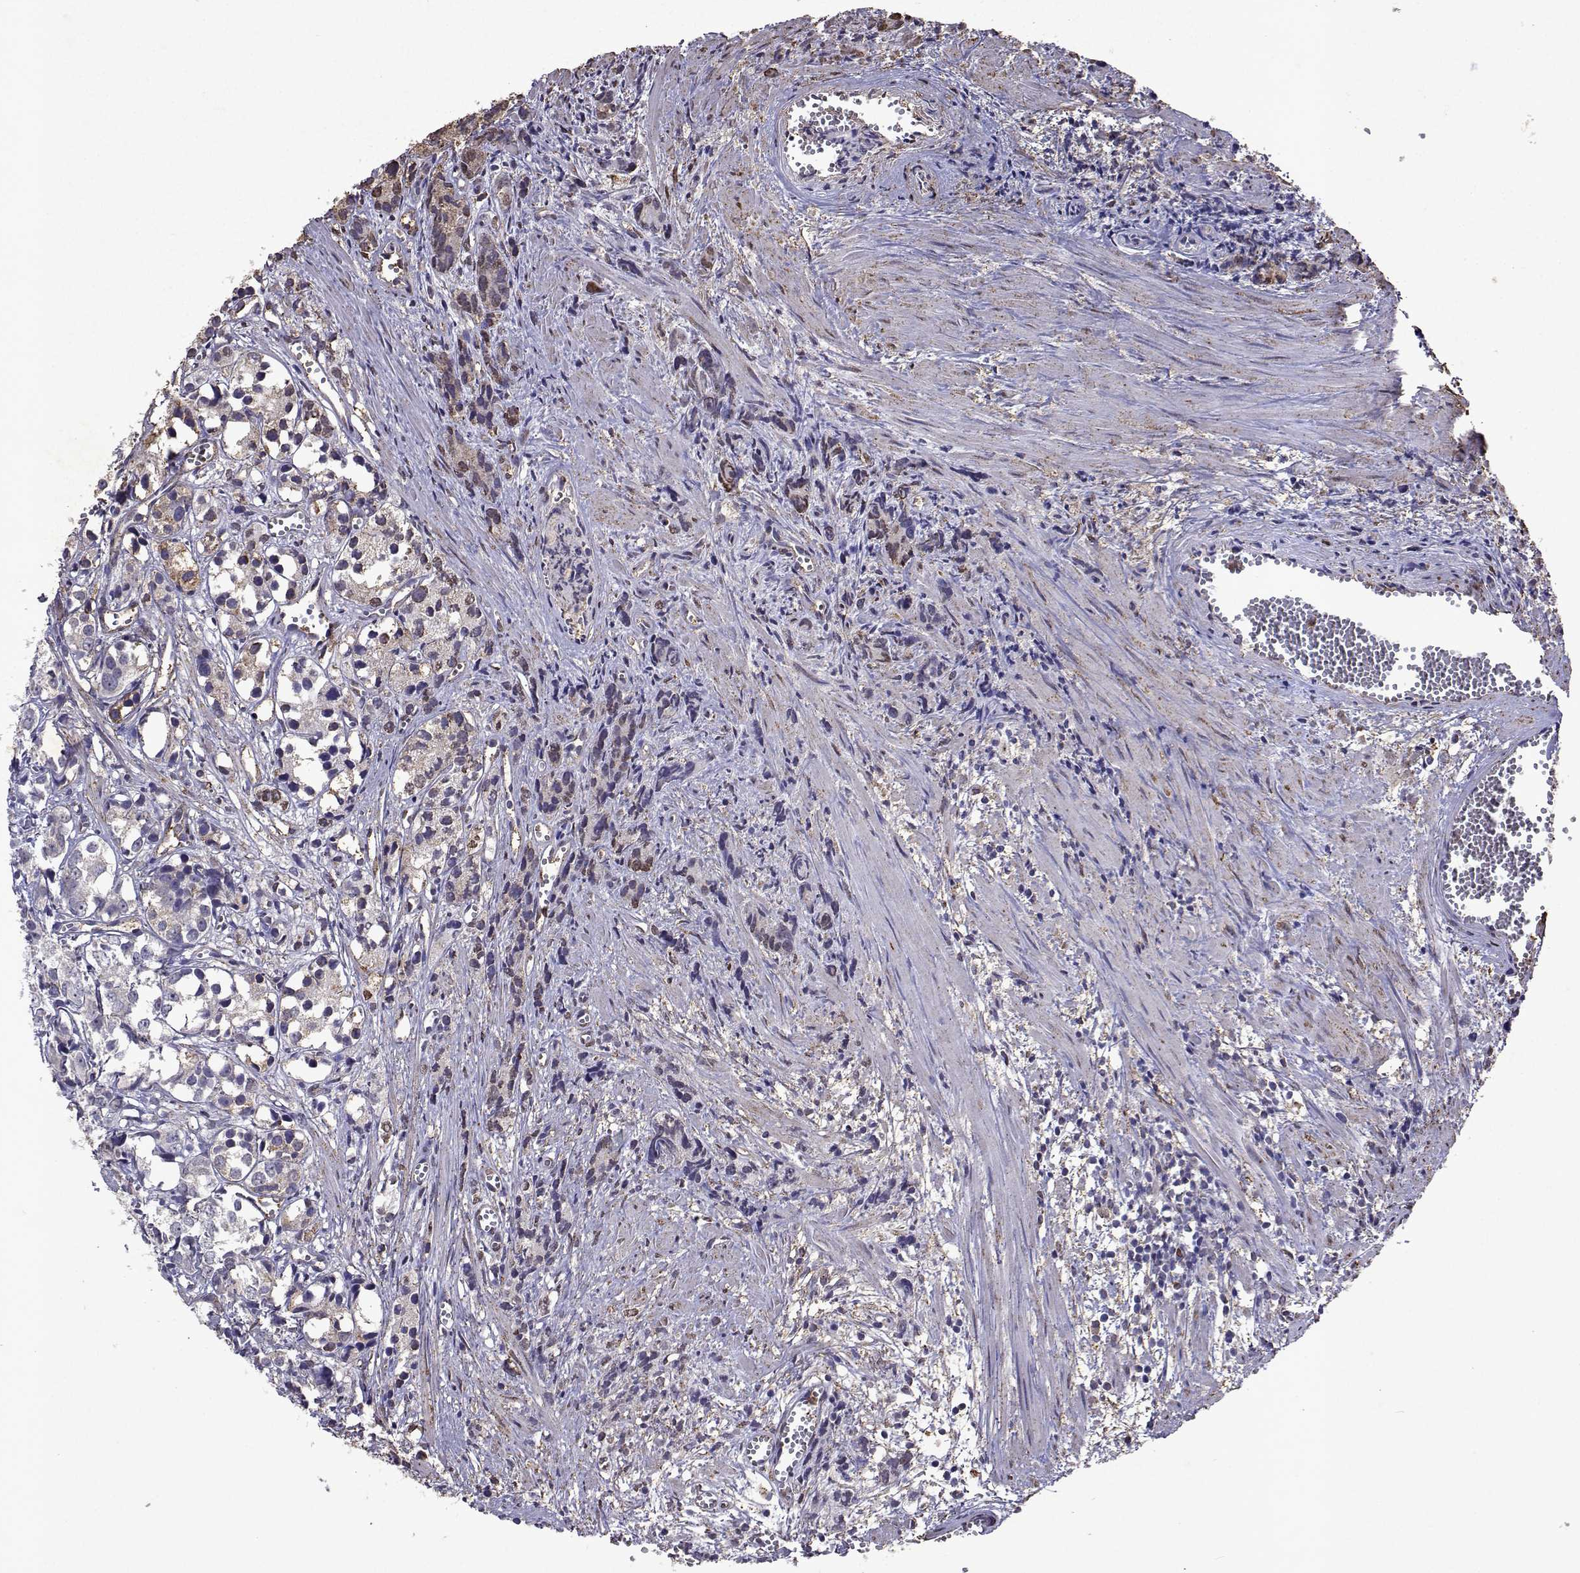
{"staining": {"intensity": "weak", "quantity": "25%-75%", "location": "cytoplasmic/membranous"}, "tissue": "prostate cancer", "cell_type": "Tumor cells", "image_type": "cancer", "snomed": [{"axis": "morphology", "description": "Adenocarcinoma, High grade"}, {"axis": "topography", "description": "Prostate"}], "caption": "High-power microscopy captured an immunohistochemistry (IHC) photomicrograph of prostate cancer, revealing weak cytoplasmic/membranous expression in approximately 25%-75% of tumor cells.", "gene": "DUSP28", "patient": {"sex": "male", "age": 77}}